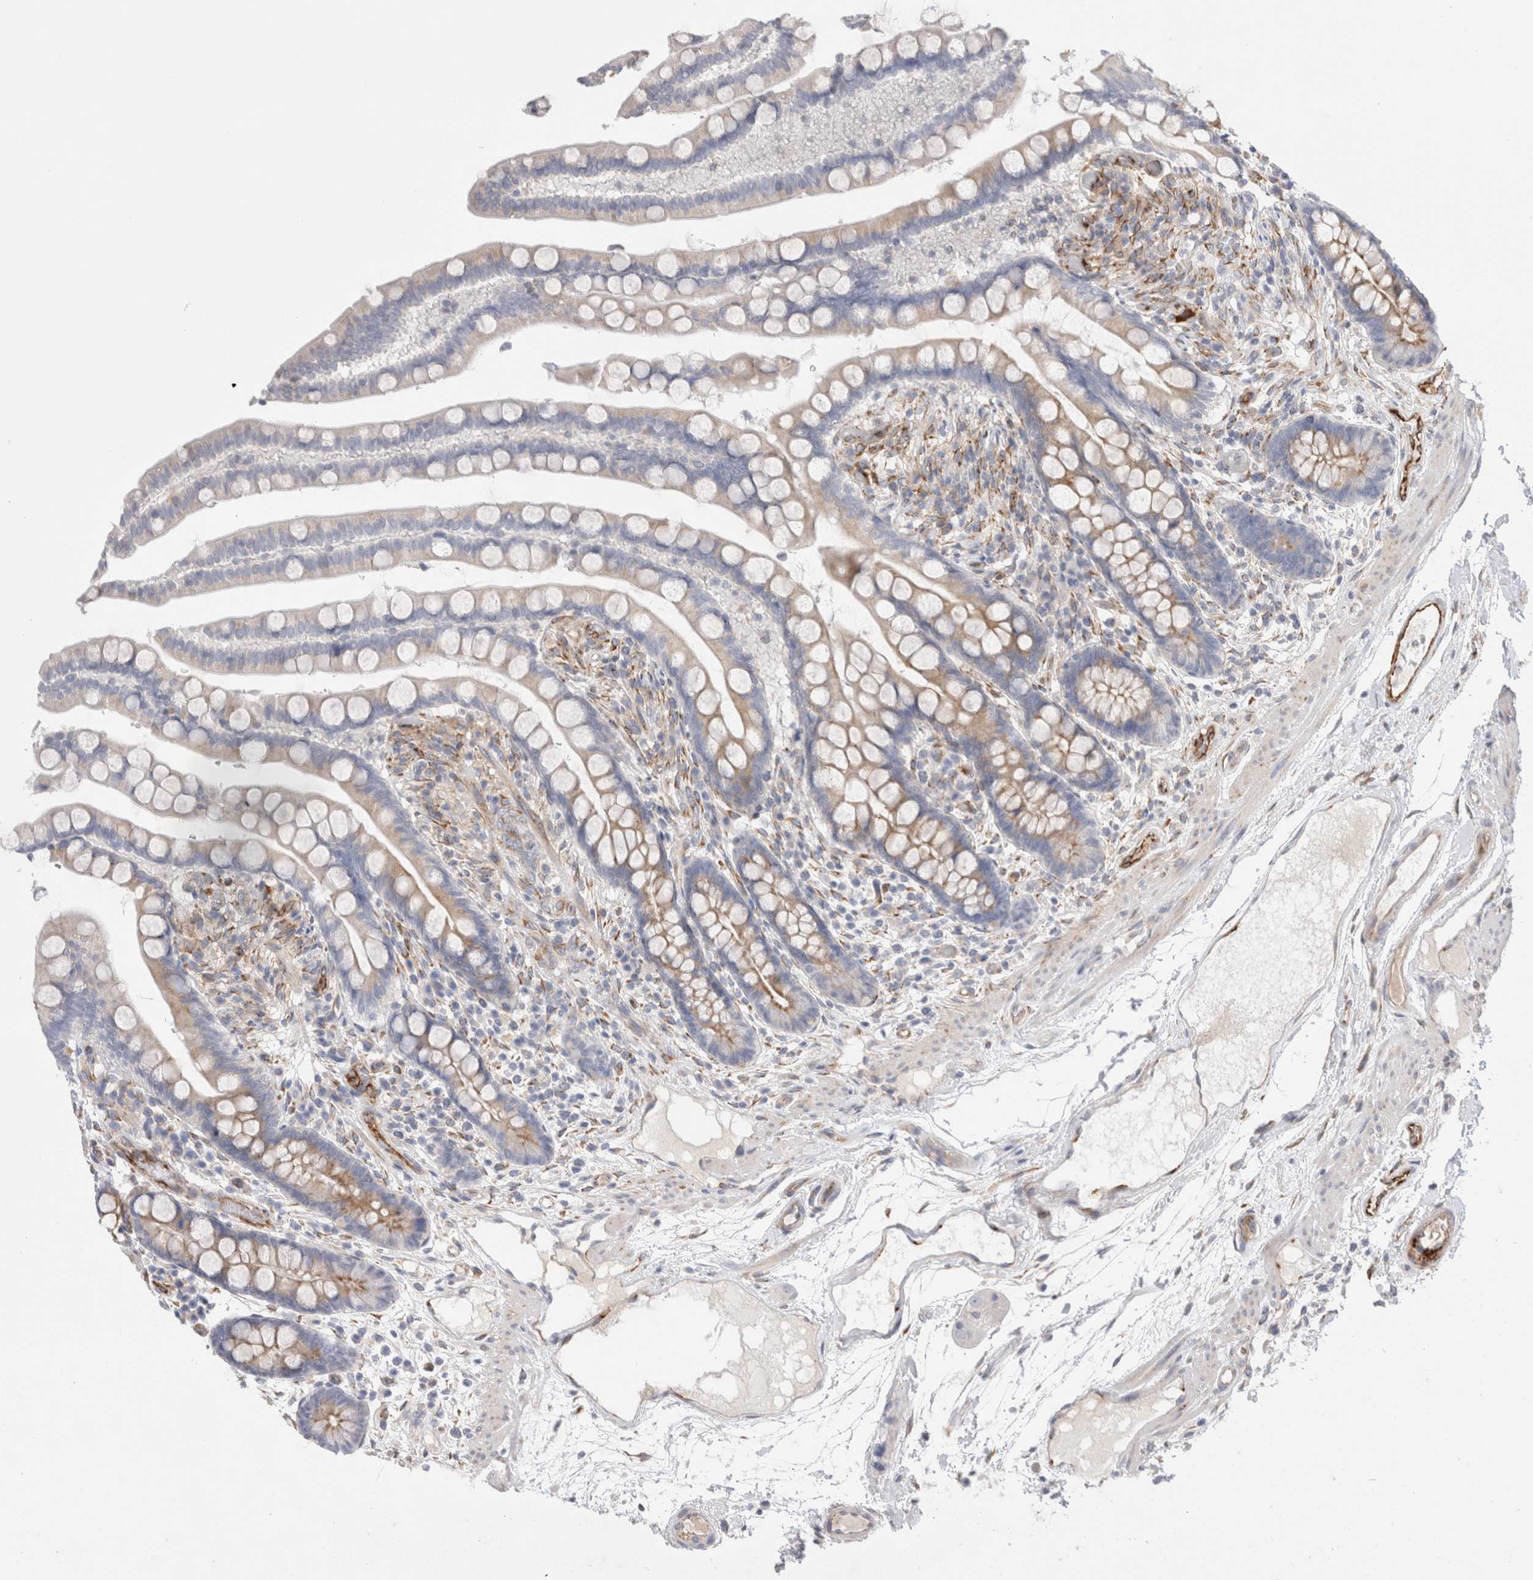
{"staining": {"intensity": "weak", "quantity": "25%-75%", "location": "cytoplasmic/membranous"}, "tissue": "colon", "cell_type": "Endothelial cells", "image_type": "normal", "snomed": [{"axis": "morphology", "description": "Normal tissue, NOS"}, {"axis": "topography", "description": "Colon"}], "caption": "Endothelial cells display weak cytoplasmic/membranous expression in approximately 25%-75% of cells in normal colon.", "gene": "CNPY4", "patient": {"sex": "male", "age": 73}}